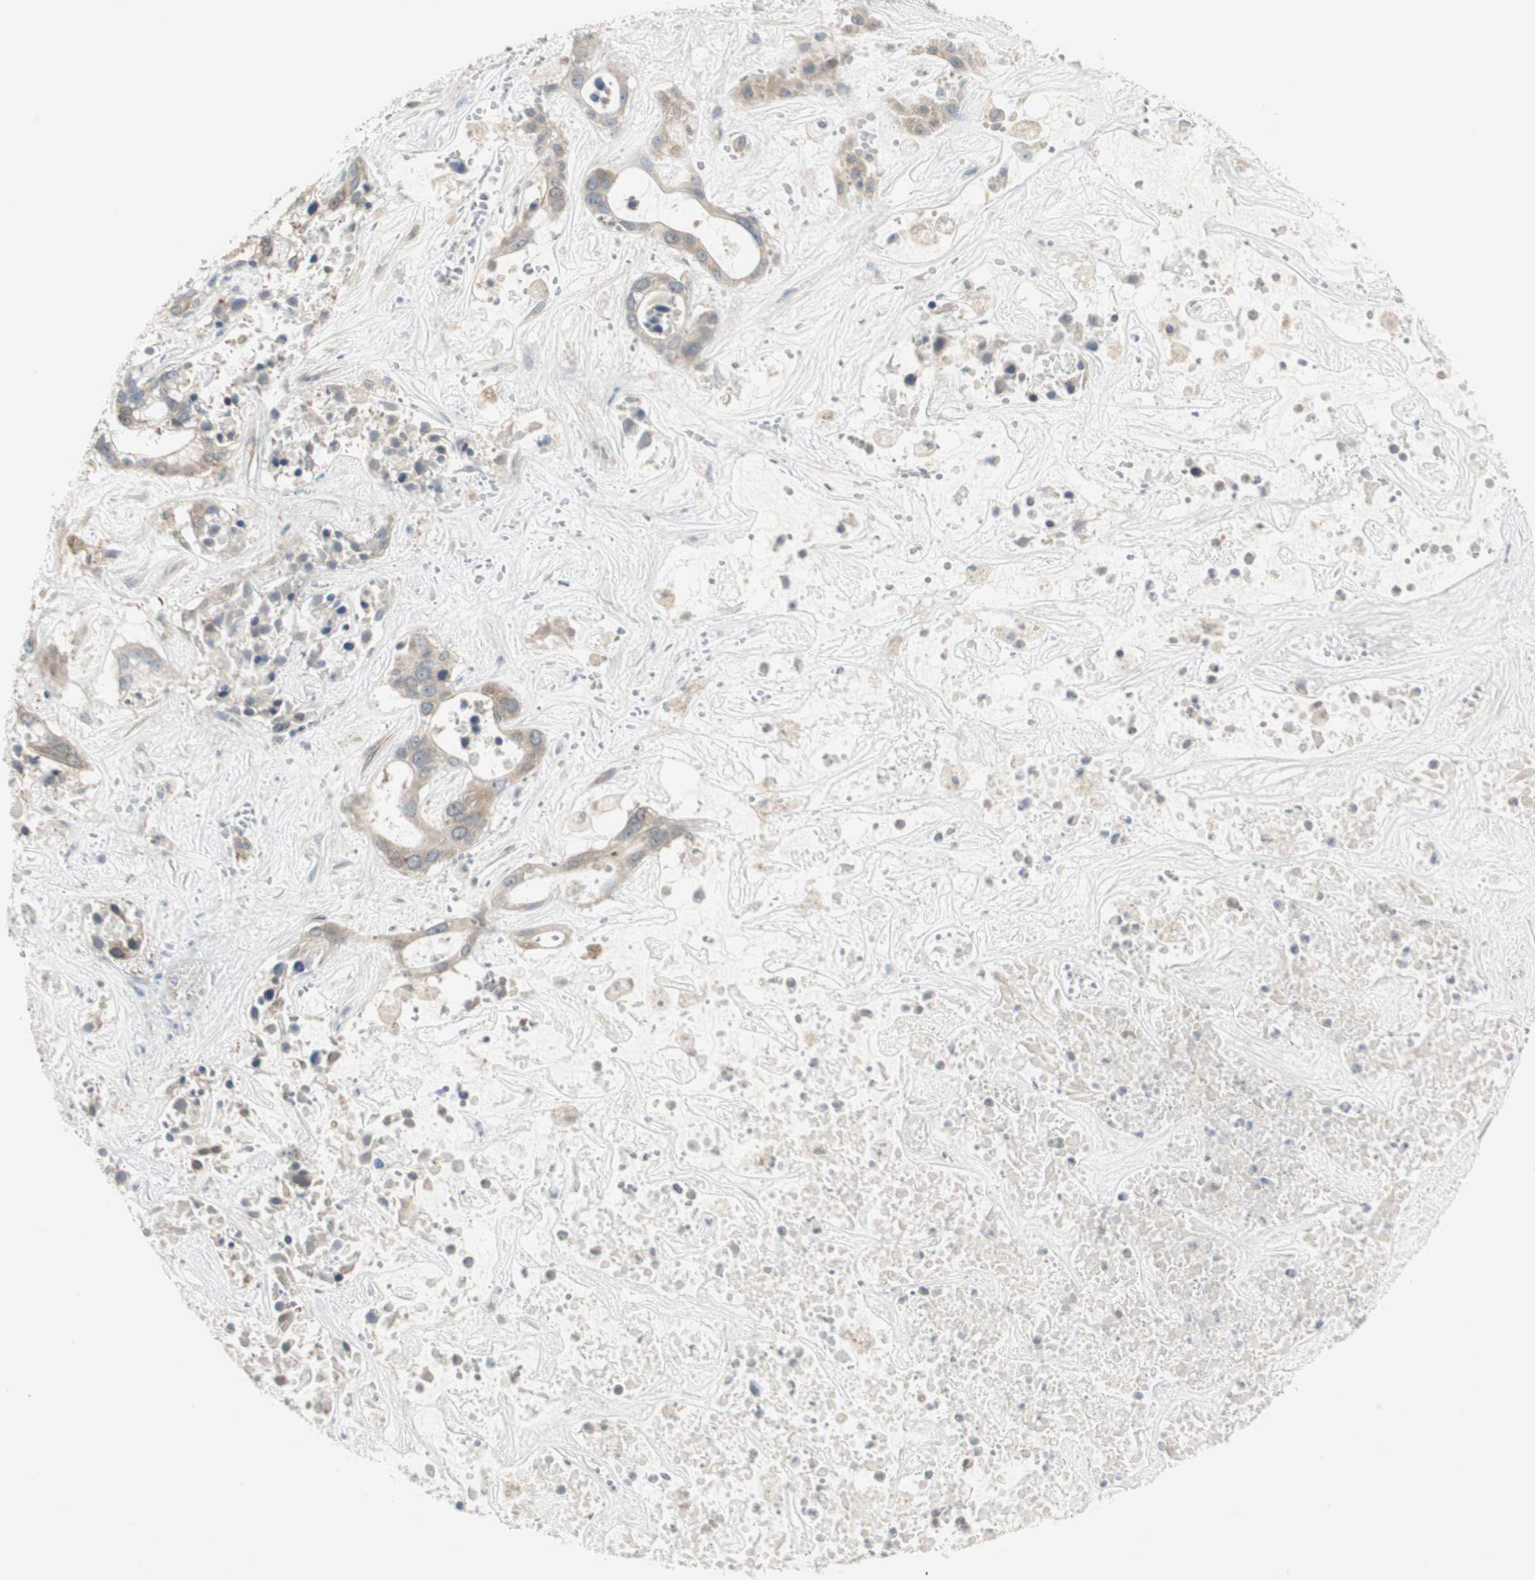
{"staining": {"intensity": "strong", "quantity": ">75%", "location": "cytoplasmic/membranous"}, "tissue": "liver cancer", "cell_type": "Tumor cells", "image_type": "cancer", "snomed": [{"axis": "morphology", "description": "Cholangiocarcinoma"}, {"axis": "topography", "description": "Liver"}], "caption": "Immunohistochemical staining of liver cholangiocarcinoma shows high levels of strong cytoplasmic/membranous protein expression in approximately >75% of tumor cells.", "gene": "ZFP36", "patient": {"sex": "female", "age": 65}}